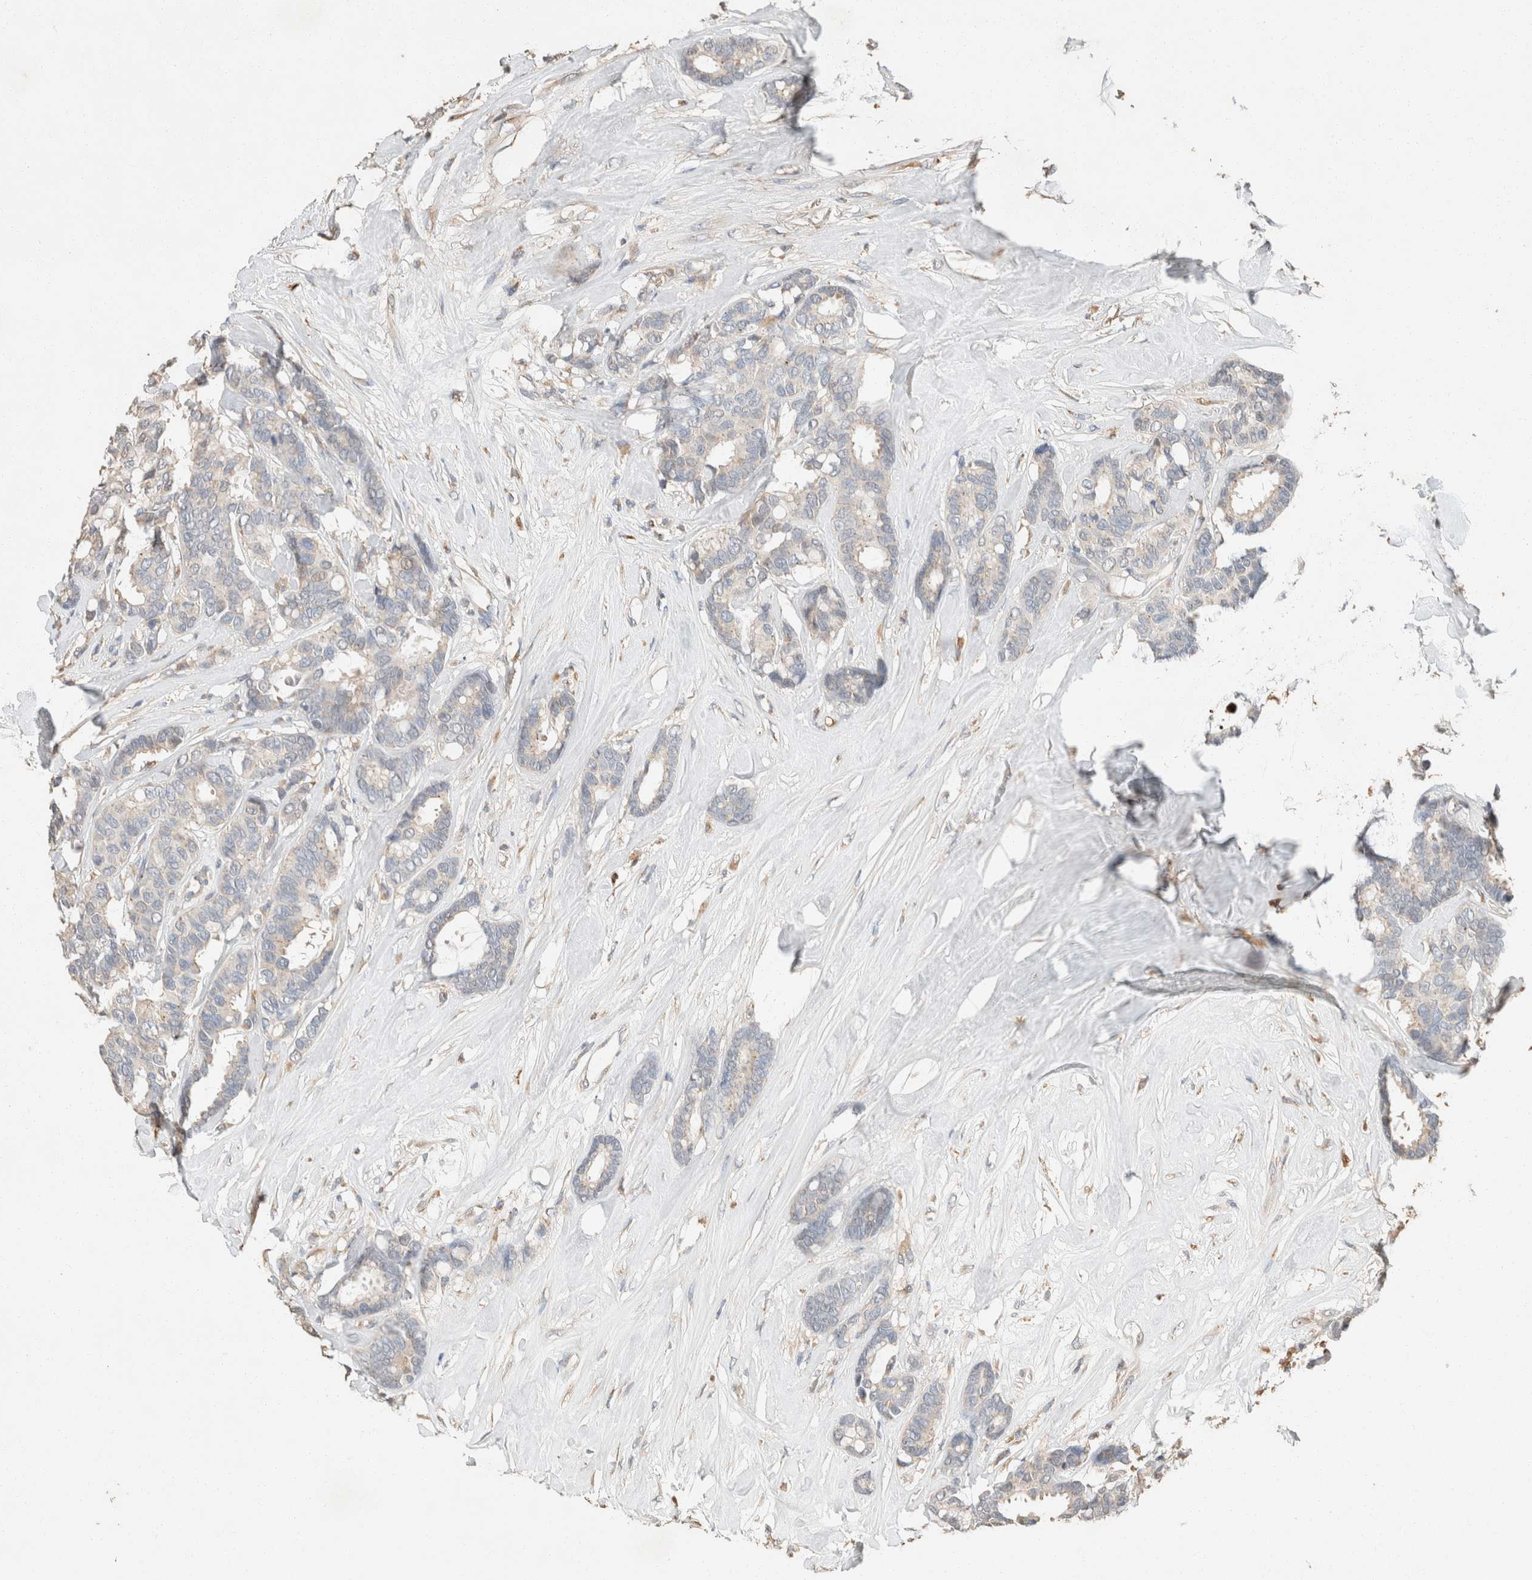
{"staining": {"intensity": "negative", "quantity": "none", "location": "none"}, "tissue": "breast cancer", "cell_type": "Tumor cells", "image_type": "cancer", "snomed": [{"axis": "morphology", "description": "Duct carcinoma"}, {"axis": "topography", "description": "Breast"}], "caption": "This is an IHC photomicrograph of human breast cancer (infiltrating ductal carcinoma). There is no expression in tumor cells.", "gene": "TUBD1", "patient": {"sex": "female", "age": 87}}